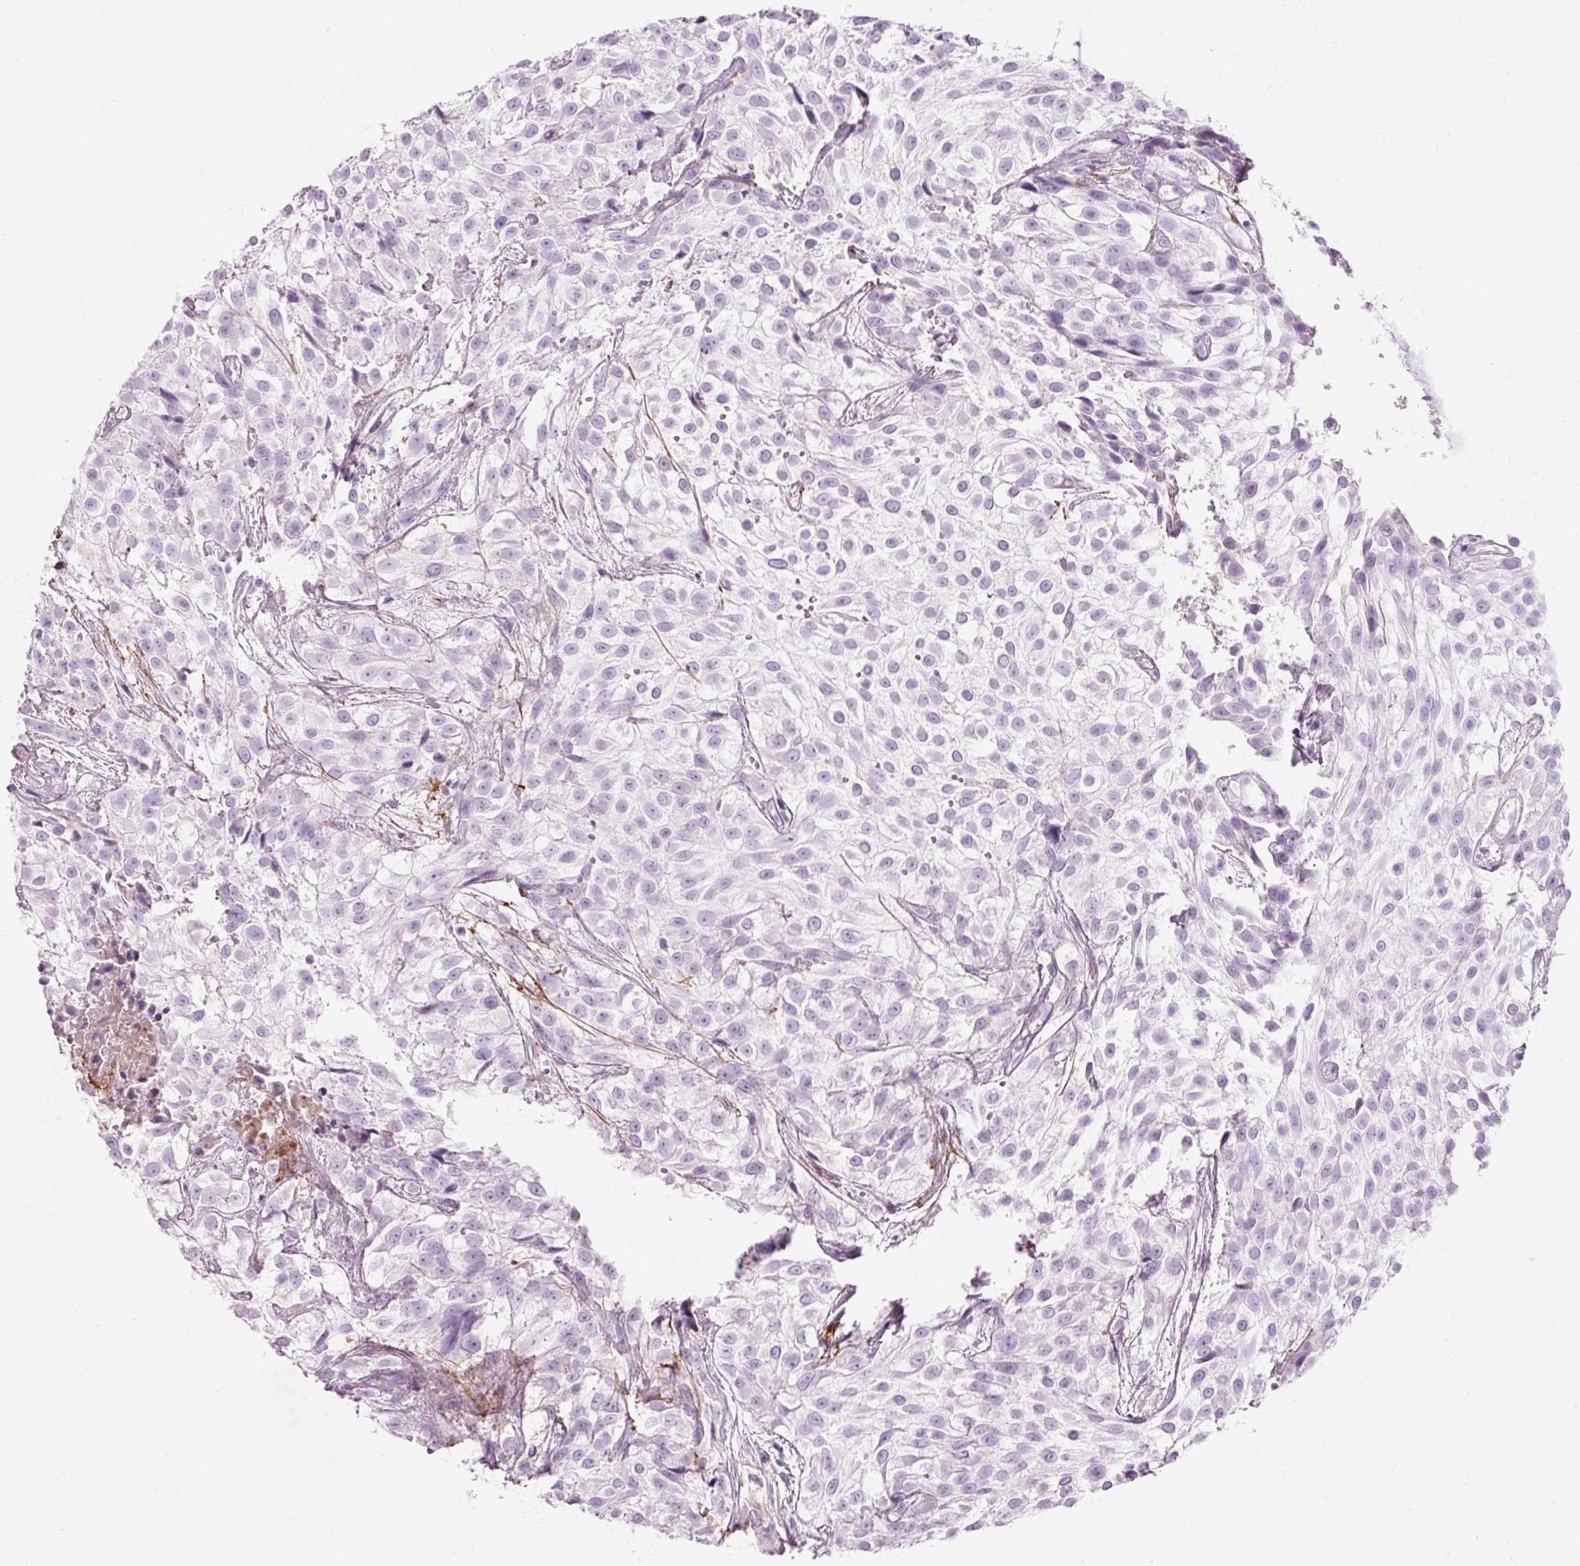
{"staining": {"intensity": "negative", "quantity": "none", "location": "none"}, "tissue": "urothelial cancer", "cell_type": "Tumor cells", "image_type": "cancer", "snomed": [{"axis": "morphology", "description": "Urothelial carcinoma, High grade"}, {"axis": "topography", "description": "Urinary bladder"}], "caption": "The photomicrograph displays no staining of tumor cells in urothelial carcinoma (high-grade). The staining is performed using DAB (3,3'-diaminobenzidine) brown chromogen with nuclei counter-stained in using hematoxylin.", "gene": "MFAP4", "patient": {"sex": "male", "age": 56}}